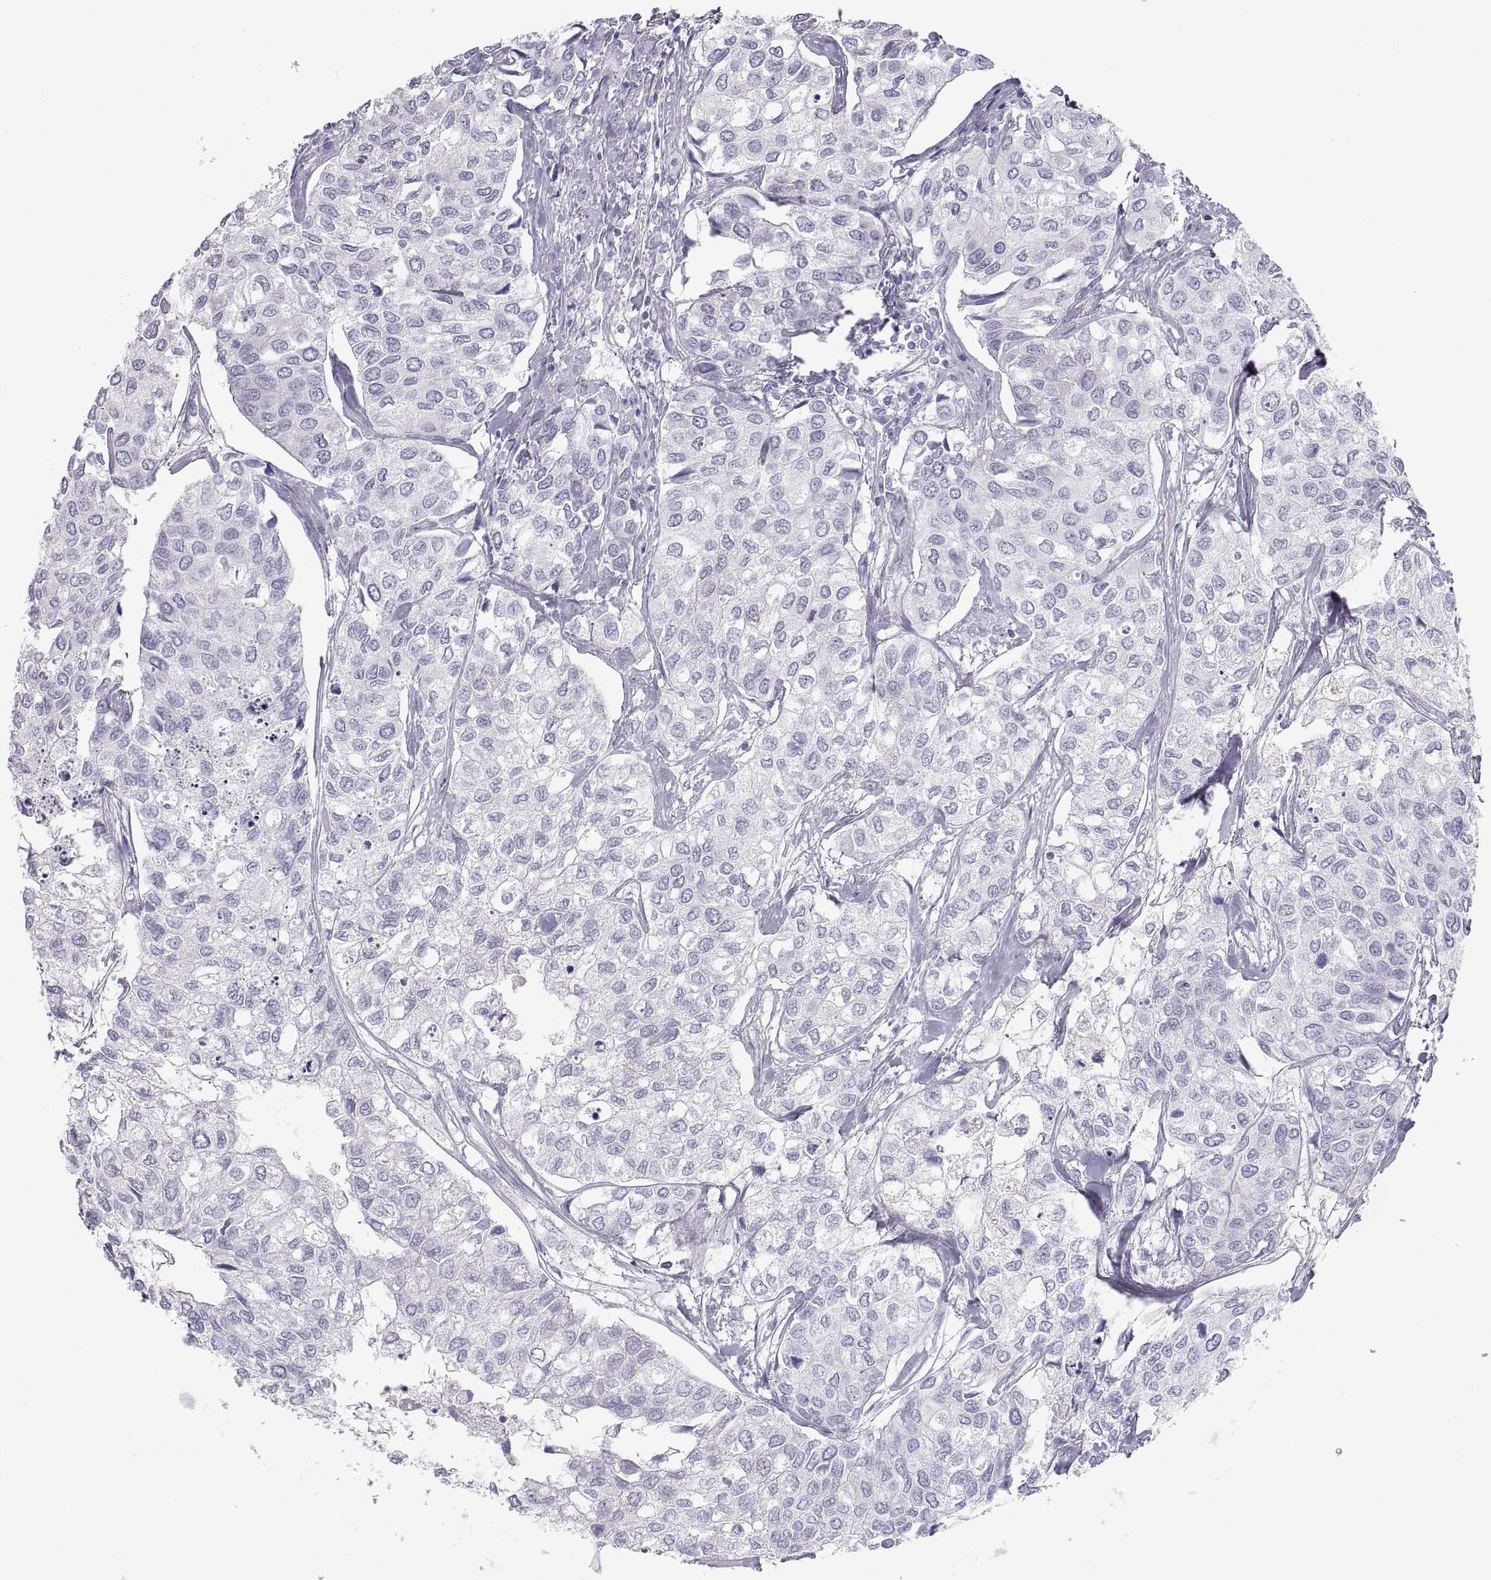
{"staining": {"intensity": "negative", "quantity": "none", "location": "none"}, "tissue": "urothelial cancer", "cell_type": "Tumor cells", "image_type": "cancer", "snomed": [{"axis": "morphology", "description": "Urothelial carcinoma, High grade"}, {"axis": "topography", "description": "Urinary bladder"}], "caption": "Tumor cells show no significant protein positivity in high-grade urothelial carcinoma. Brightfield microscopy of IHC stained with DAB (brown) and hematoxylin (blue), captured at high magnification.", "gene": "SEMG1", "patient": {"sex": "male", "age": 73}}